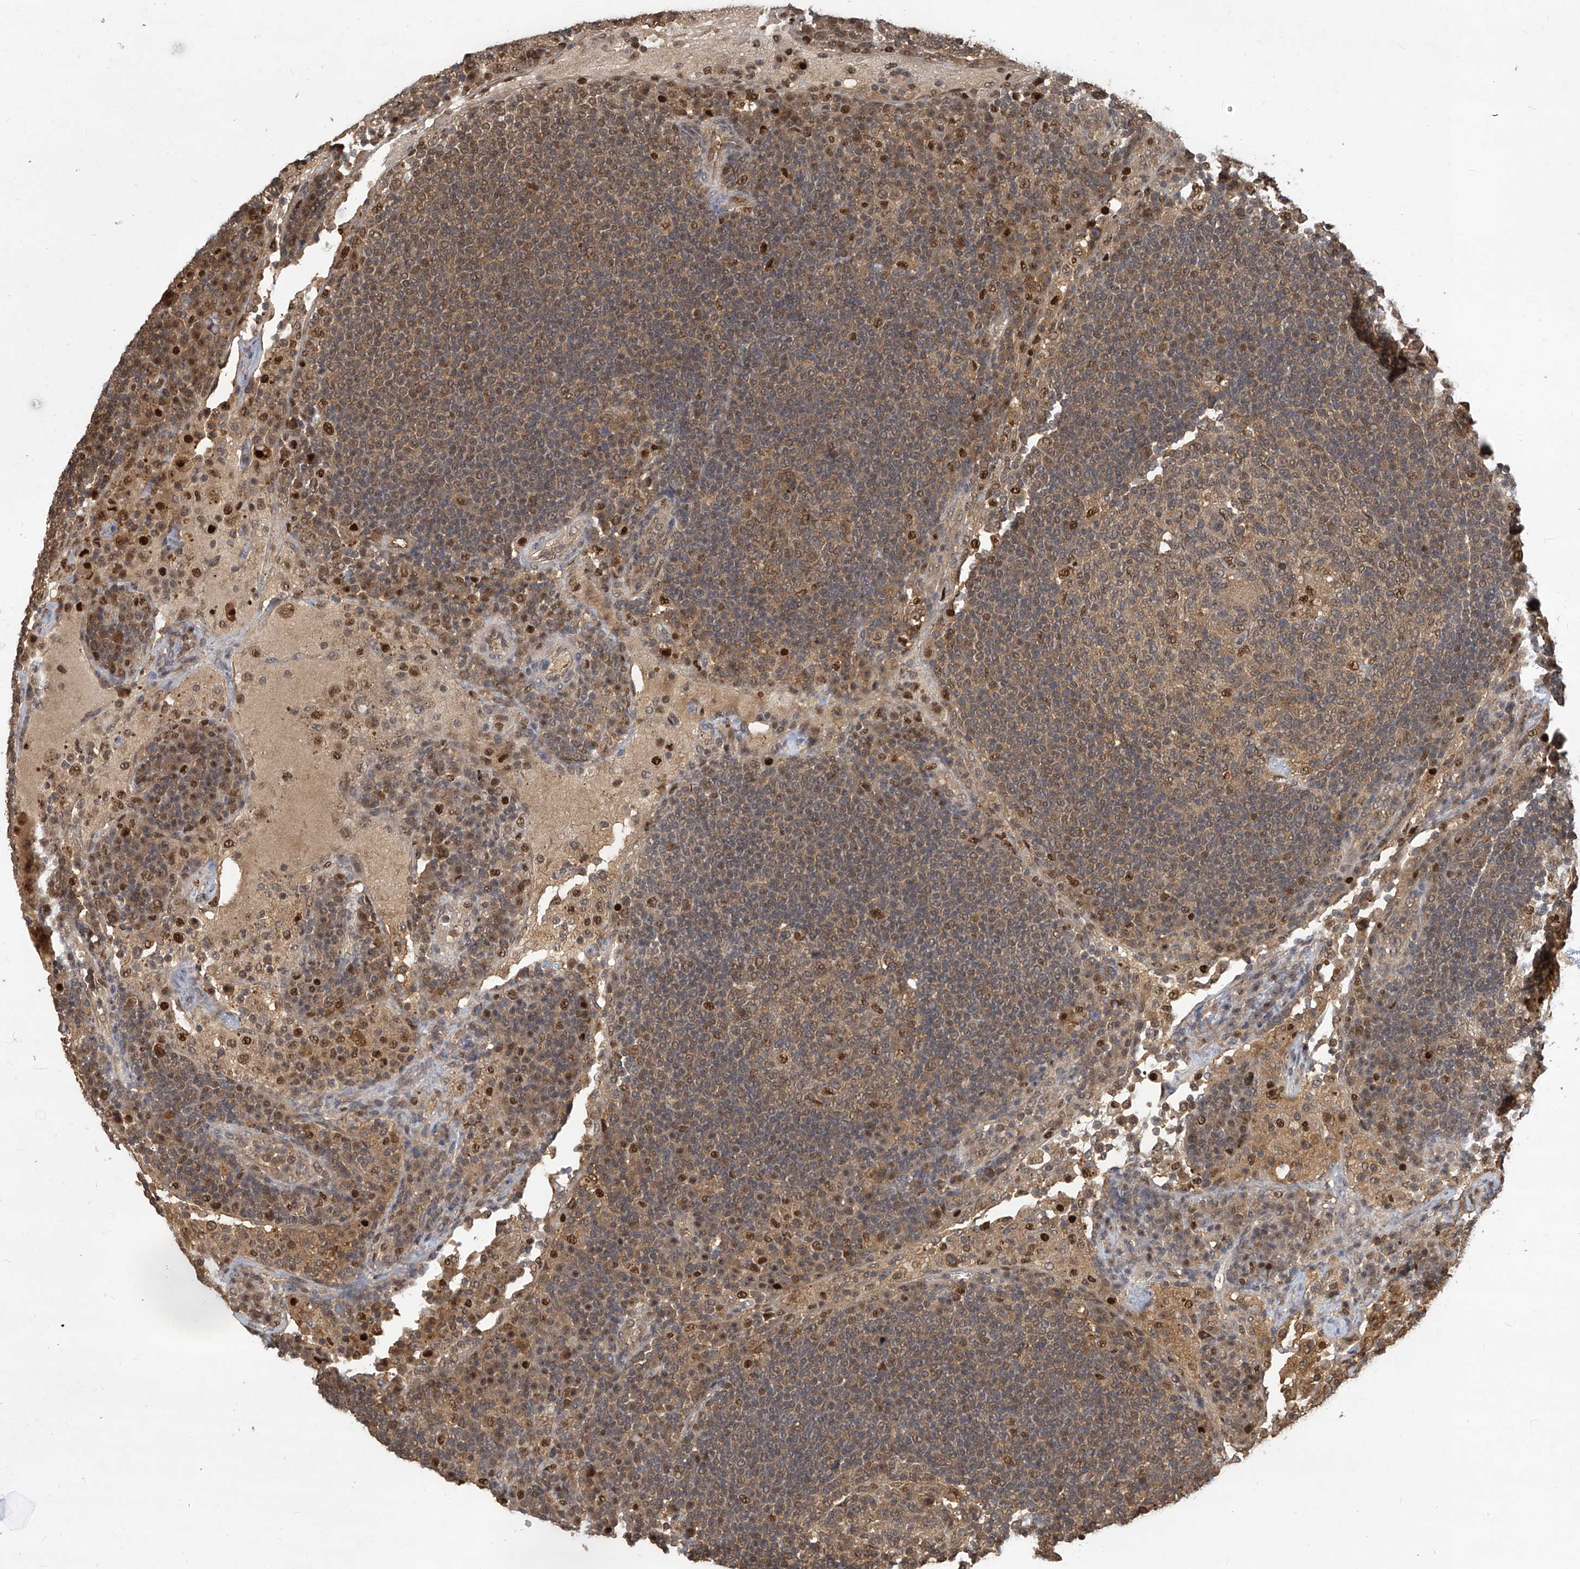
{"staining": {"intensity": "strong", "quantity": "<25%", "location": "nuclear"}, "tissue": "lymph node", "cell_type": "Germinal center cells", "image_type": "normal", "snomed": [{"axis": "morphology", "description": "Normal tissue, NOS"}, {"axis": "topography", "description": "Lymph node"}], "caption": "Germinal center cells demonstrate strong nuclear positivity in approximately <25% of cells in unremarkable lymph node.", "gene": "PSMB1", "patient": {"sex": "female", "age": 53}}